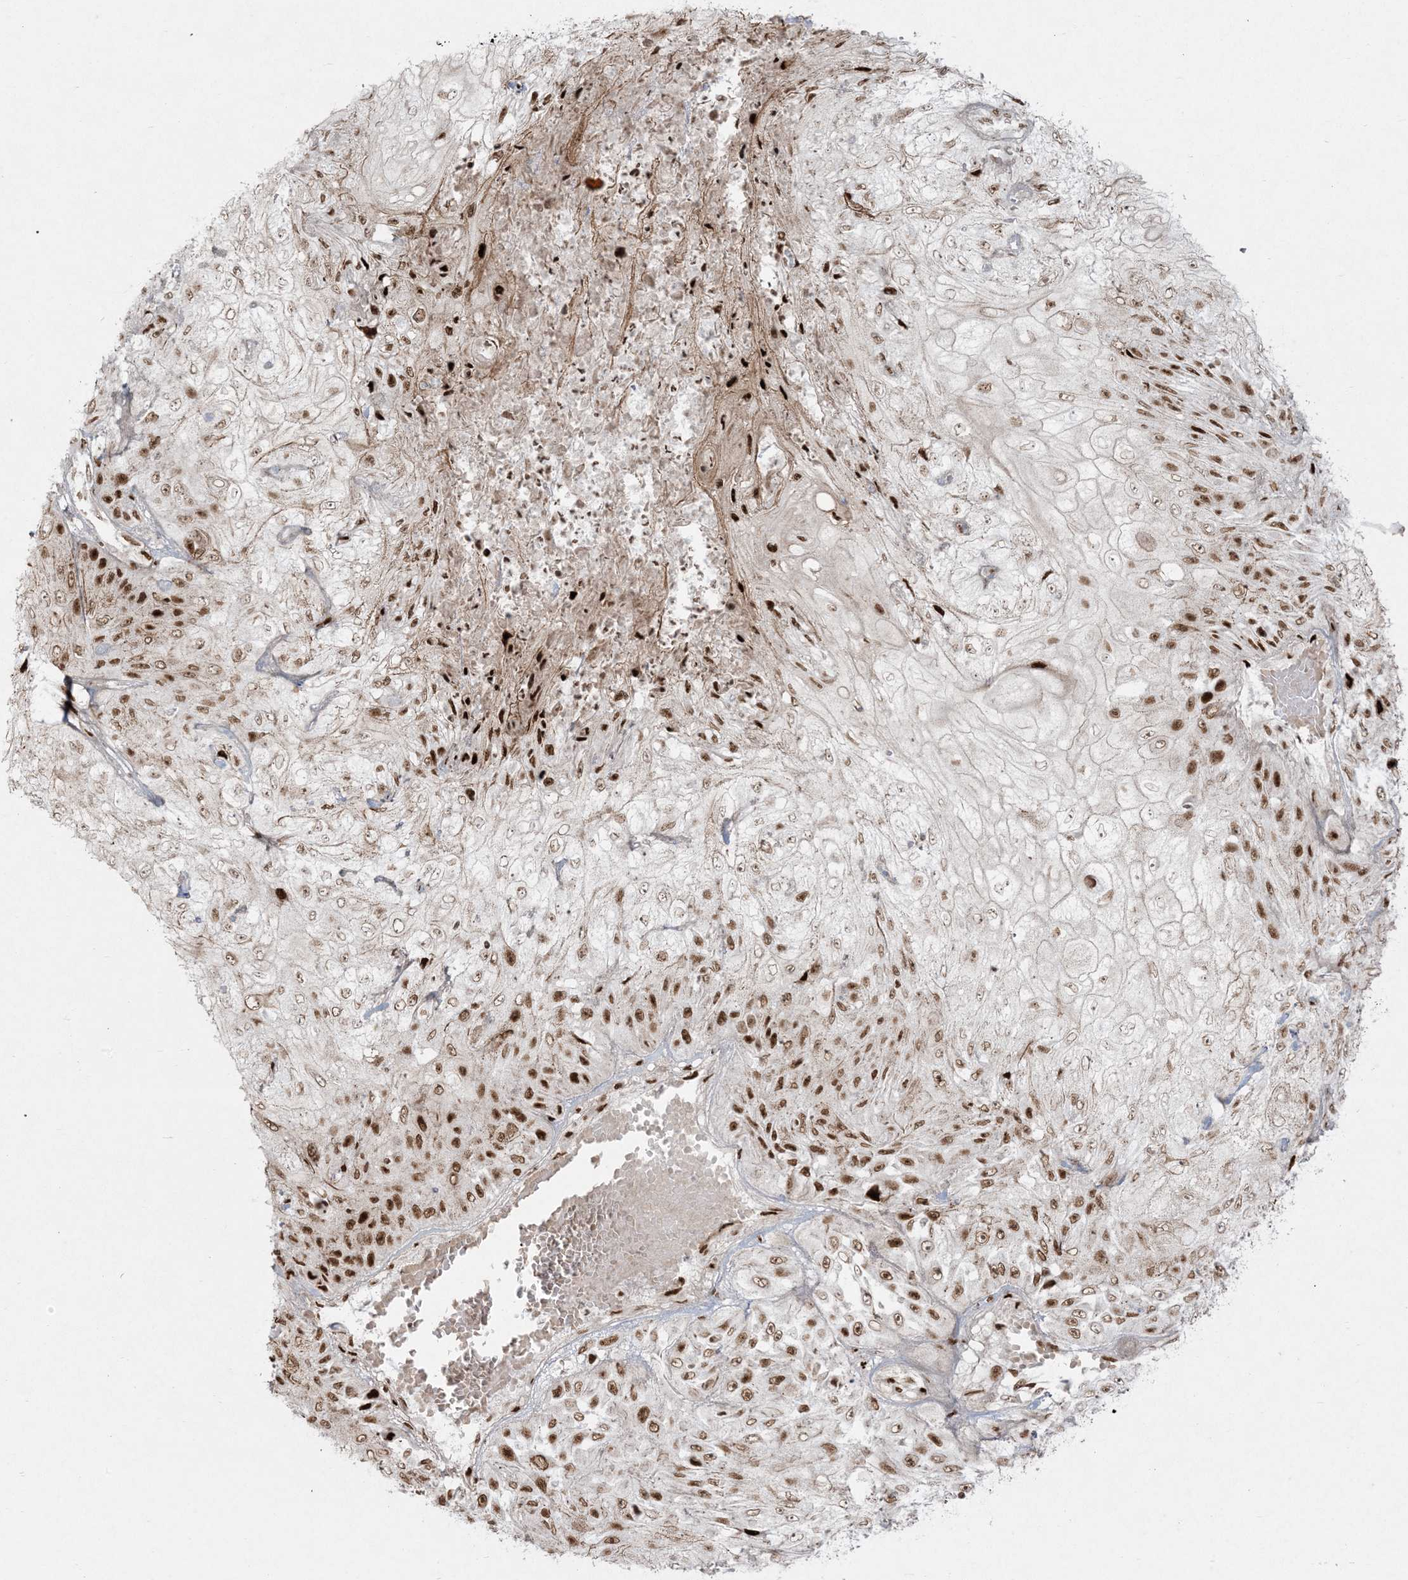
{"staining": {"intensity": "strong", "quantity": "25%-75%", "location": "nuclear"}, "tissue": "skin cancer", "cell_type": "Tumor cells", "image_type": "cancer", "snomed": [{"axis": "morphology", "description": "Squamous cell carcinoma, NOS"}, {"axis": "morphology", "description": "Squamous cell carcinoma, metastatic, NOS"}, {"axis": "topography", "description": "Skin"}, {"axis": "topography", "description": "Lymph node"}], "caption": "Skin squamous cell carcinoma stained for a protein (brown) displays strong nuclear positive expression in approximately 25%-75% of tumor cells.", "gene": "RBM10", "patient": {"sex": "male", "age": 75}}